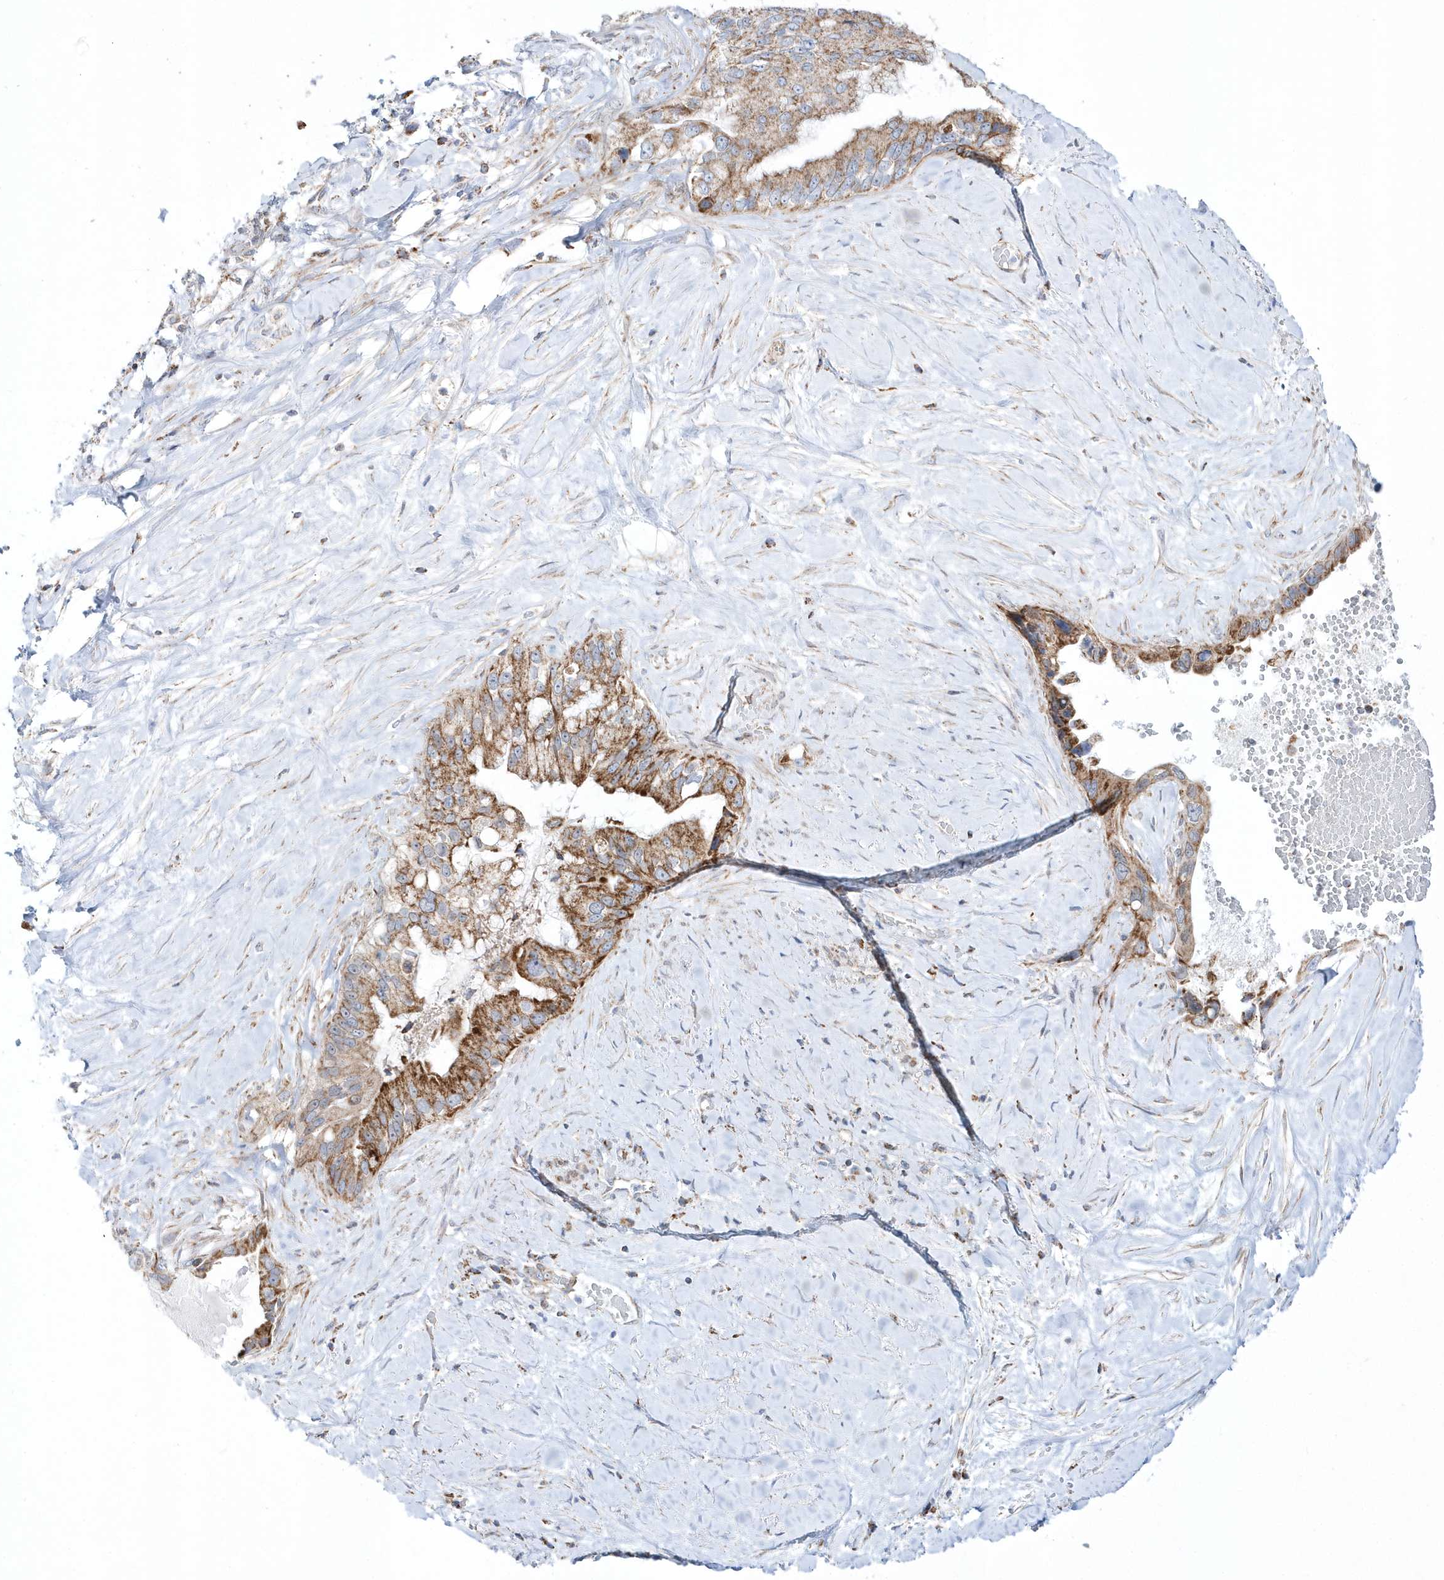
{"staining": {"intensity": "moderate", "quantity": ">75%", "location": "cytoplasmic/membranous"}, "tissue": "pancreatic cancer", "cell_type": "Tumor cells", "image_type": "cancer", "snomed": [{"axis": "morphology", "description": "Inflammation, NOS"}, {"axis": "morphology", "description": "Adenocarcinoma, NOS"}, {"axis": "topography", "description": "Pancreas"}], "caption": "Adenocarcinoma (pancreatic) tissue exhibits moderate cytoplasmic/membranous expression in approximately >75% of tumor cells, visualized by immunohistochemistry.", "gene": "OPA1", "patient": {"sex": "female", "age": 56}}